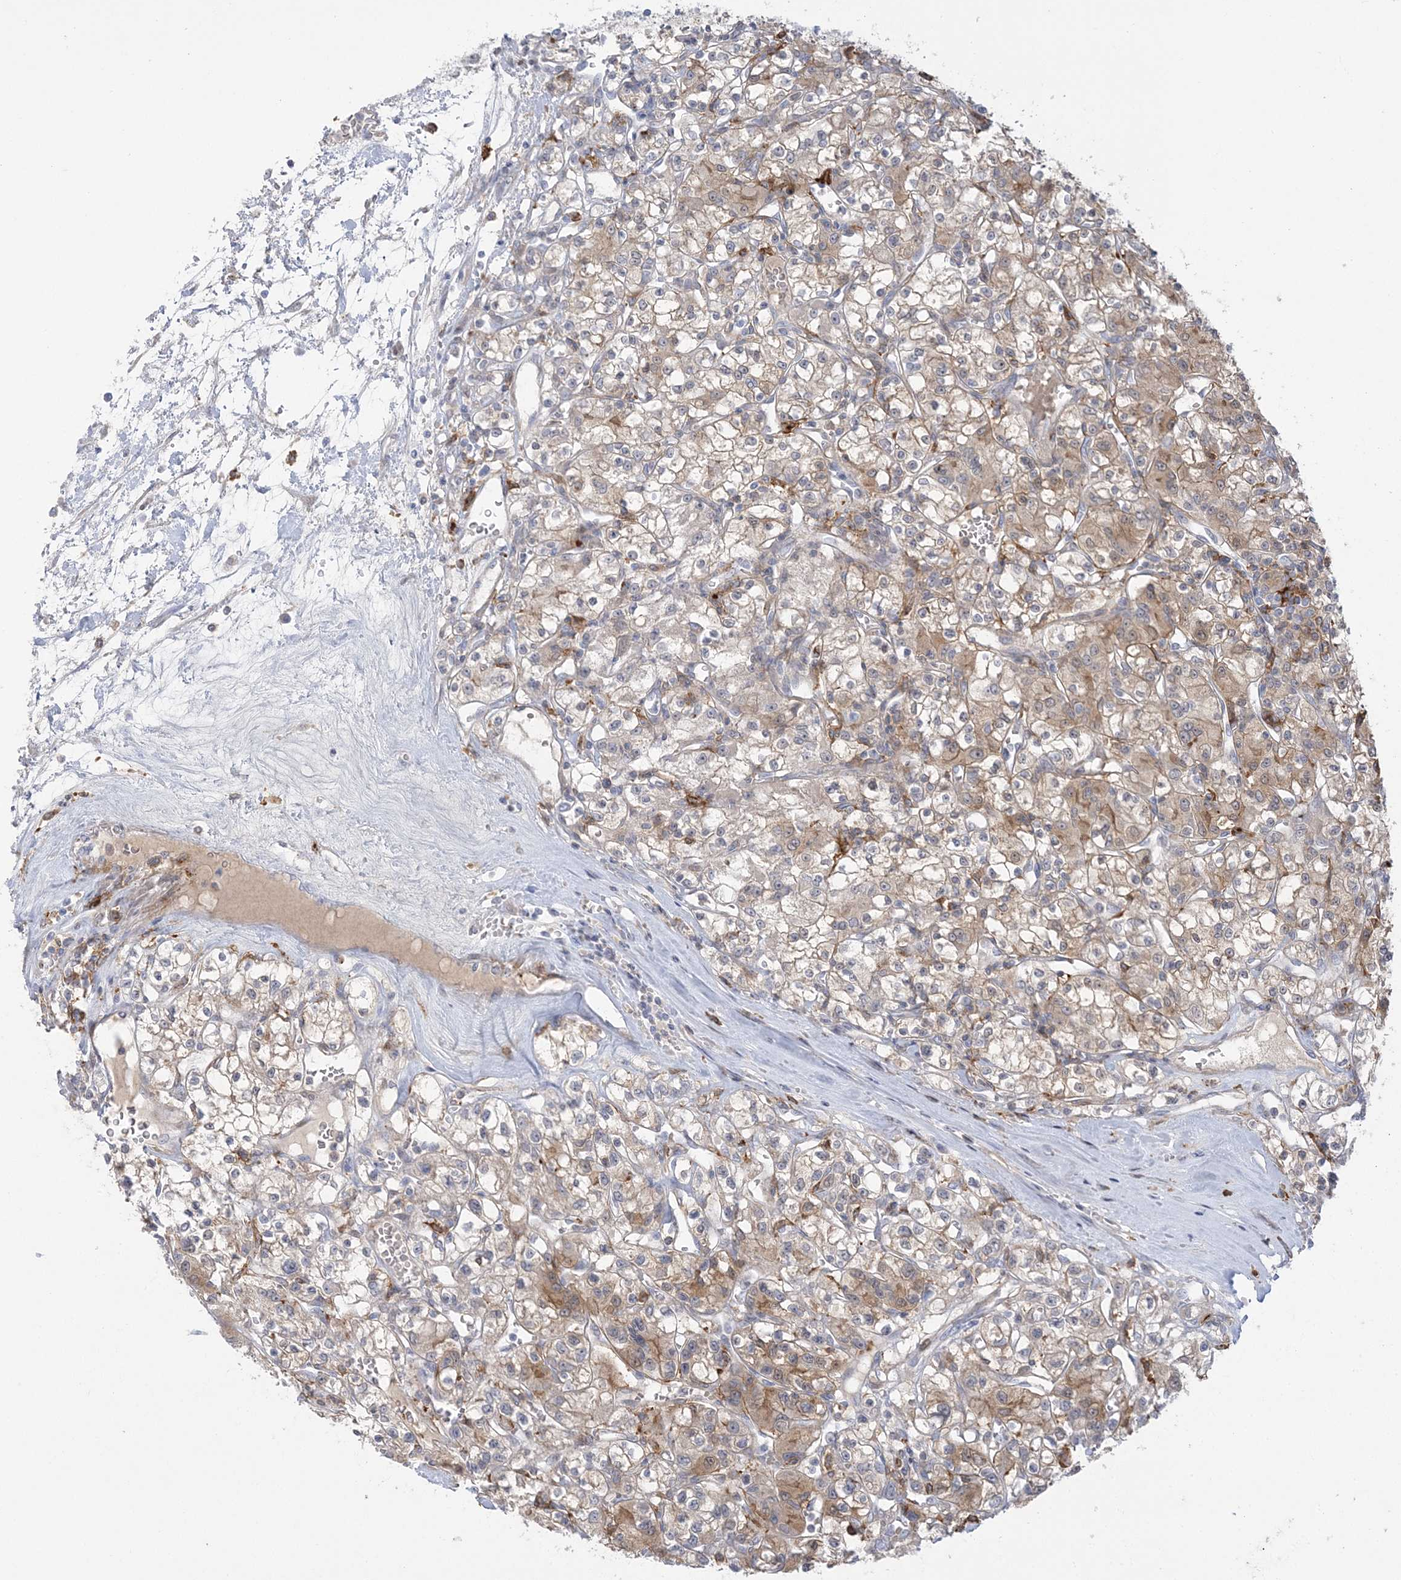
{"staining": {"intensity": "weak", "quantity": ">75%", "location": "cytoplasmic/membranous"}, "tissue": "renal cancer", "cell_type": "Tumor cells", "image_type": "cancer", "snomed": [{"axis": "morphology", "description": "Adenocarcinoma, NOS"}, {"axis": "topography", "description": "Kidney"}], "caption": "About >75% of tumor cells in adenocarcinoma (renal) display weak cytoplasmic/membranous protein expression as visualized by brown immunohistochemical staining.", "gene": "HAAO", "patient": {"sex": "female", "age": 59}}